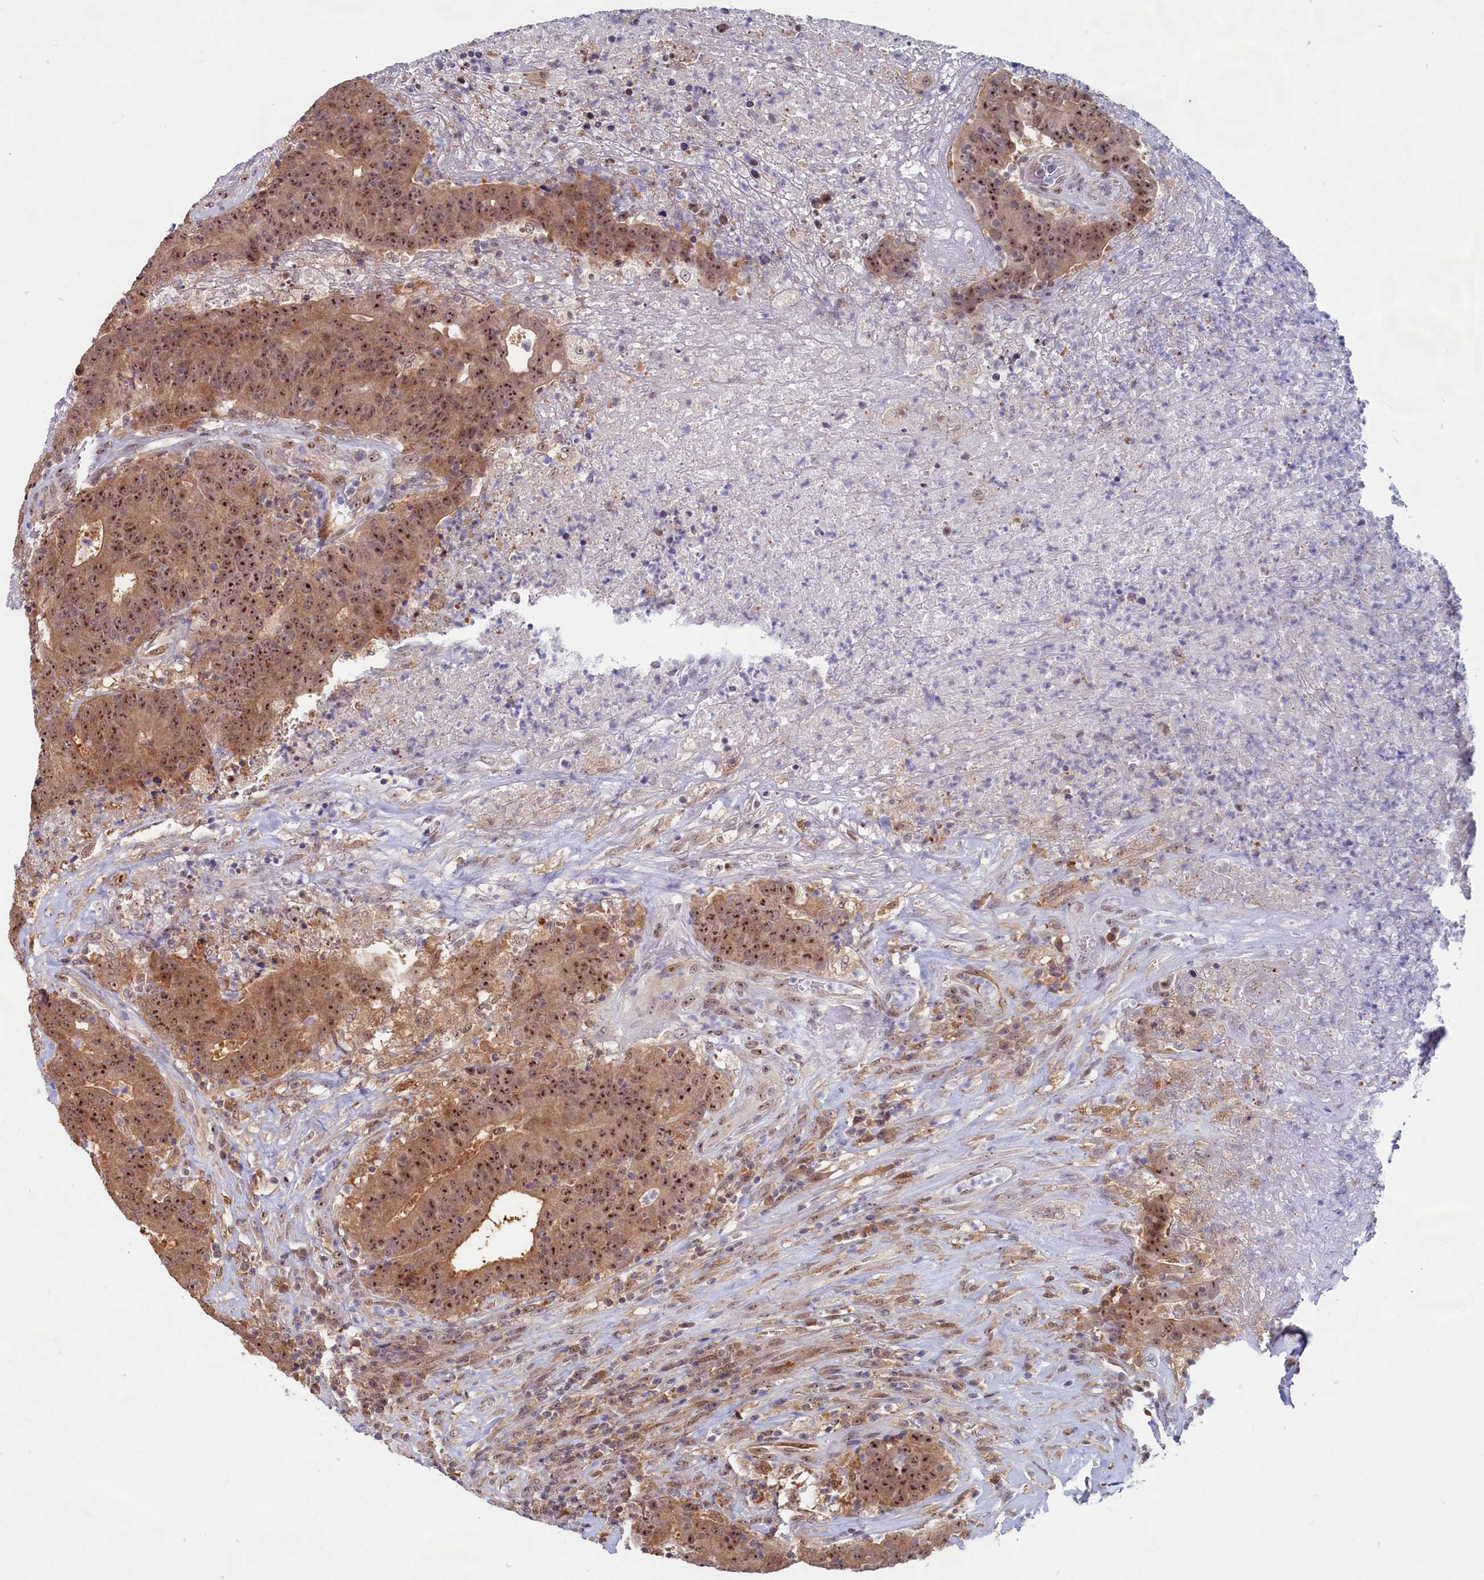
{"staining": {"intensity": "moderate", "quantity": ">75%", "location": "cytoplasmic/membranous,nuclear"}, "tissue": "colorectal cancer", "cell_type": "Tumor cells", "image_type": "cancer", "snomed": [{"axis": "morphology", "description": "Adenocarcinoma, NOS"}, {"axis": "topography", "description": "Colon"}], "caption": "An IHC histopathology image of neoplastic tissue is shown. Protein staining in brown highlights moderate cytoplasmic/membranous and nuclear positivity in adenocarcinoma (colorectal) within tumor cells. The staining is performed using DAB brown chromogen to label protein expression. The nuclei are counter-stained blue using hematoxylin.", "gene": "C1D", "patient": {"sex": "female", "age": 75}}